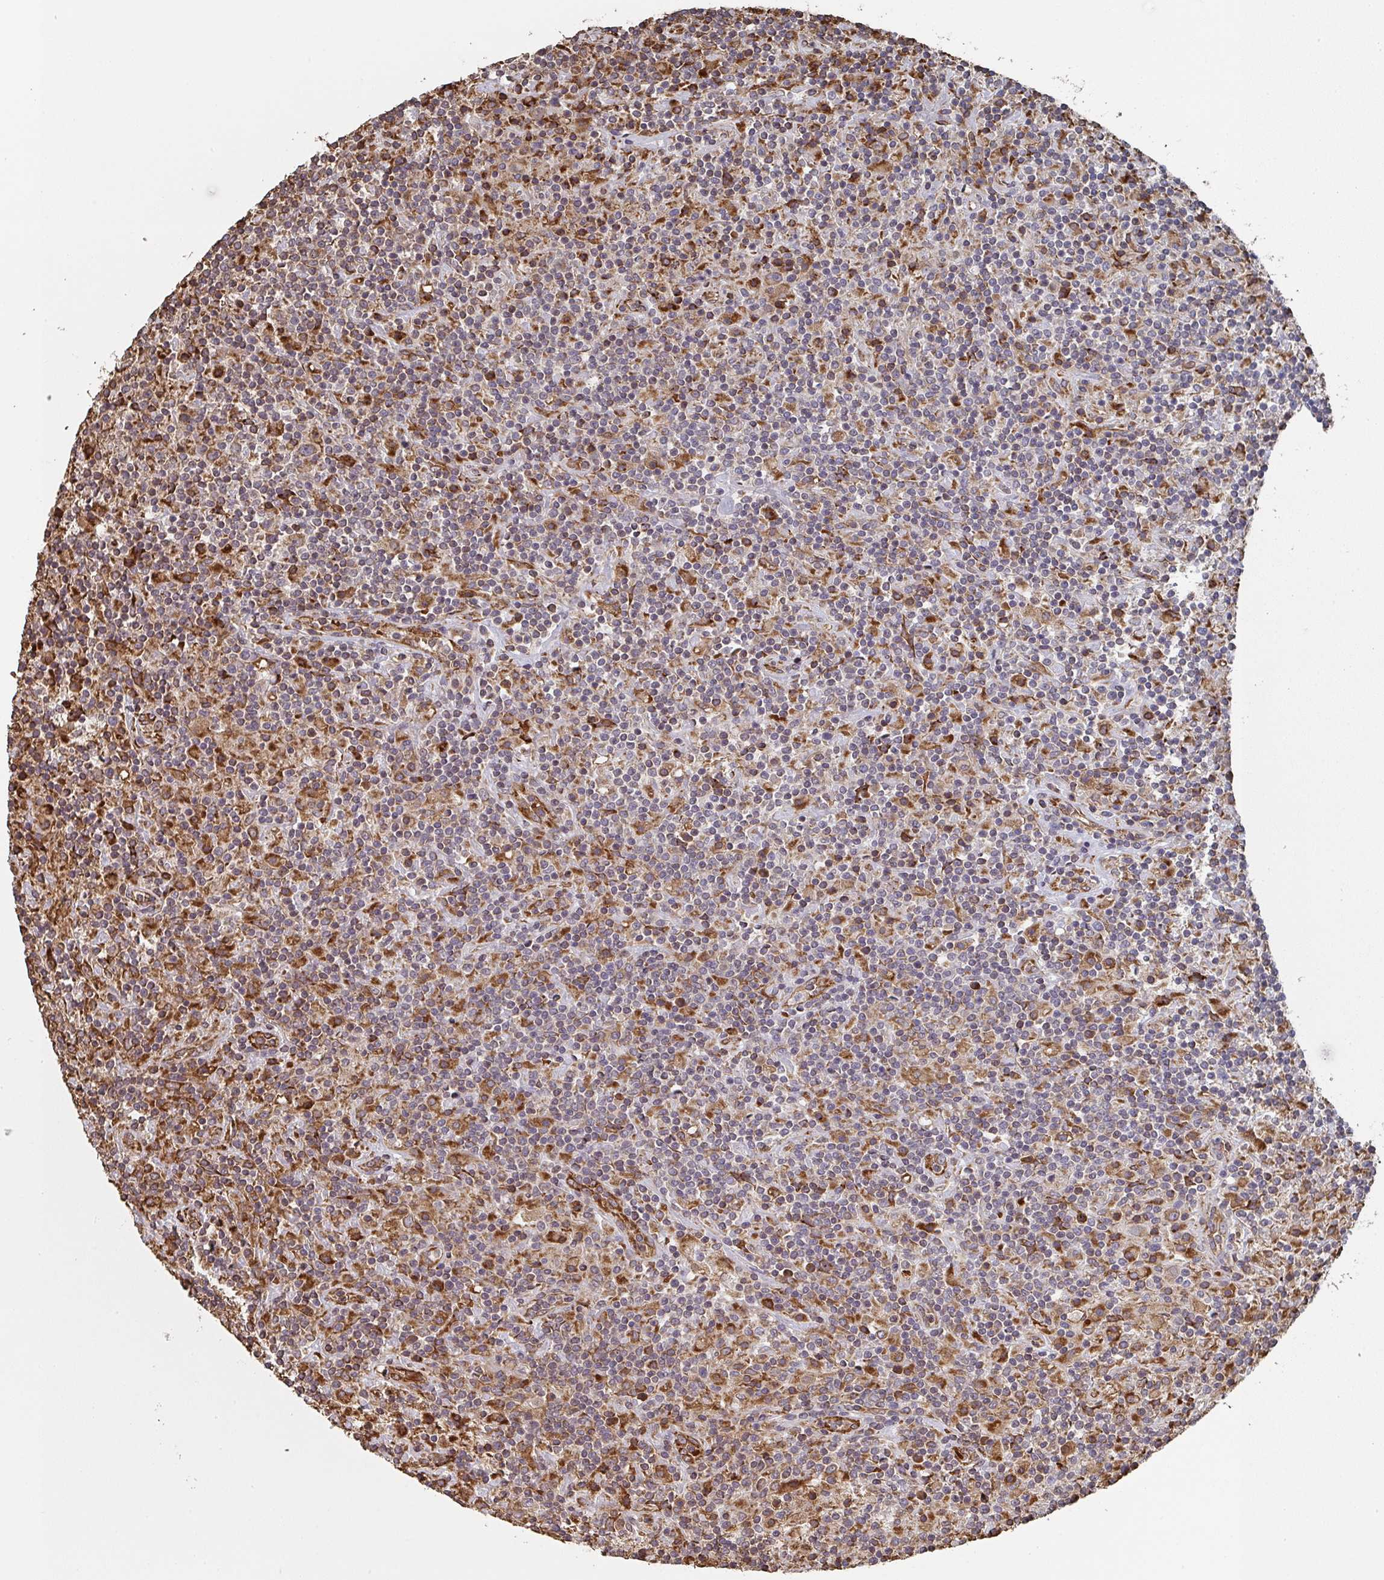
{"staining": {"intensity": "moderate", "quantity": "25%-75%", "location": "cytoplasmic/membranous"}, "tissue": "lymphoma", "cell_type": "Tumor cells", "image_type": "cancer", "snomed": [{"axis": "morphology", "description": "Hodgkin's disease, NOS"}, {"axis": "topography", "description": "Lymph node"}], "caption": "Immunohistochemistry (IHC) photomicrograph of neoplastic tissue: human Hodgkin's disease stained using immunohistochemistry exhibits medium levels of moderate protein expression localized specifically in the cytoplasmic/membranous of tumor cells, appearing as a cytoplasmic/membranous brown color.", "gene": "POLG", "patient": {"sex": "male", "age": 70}}